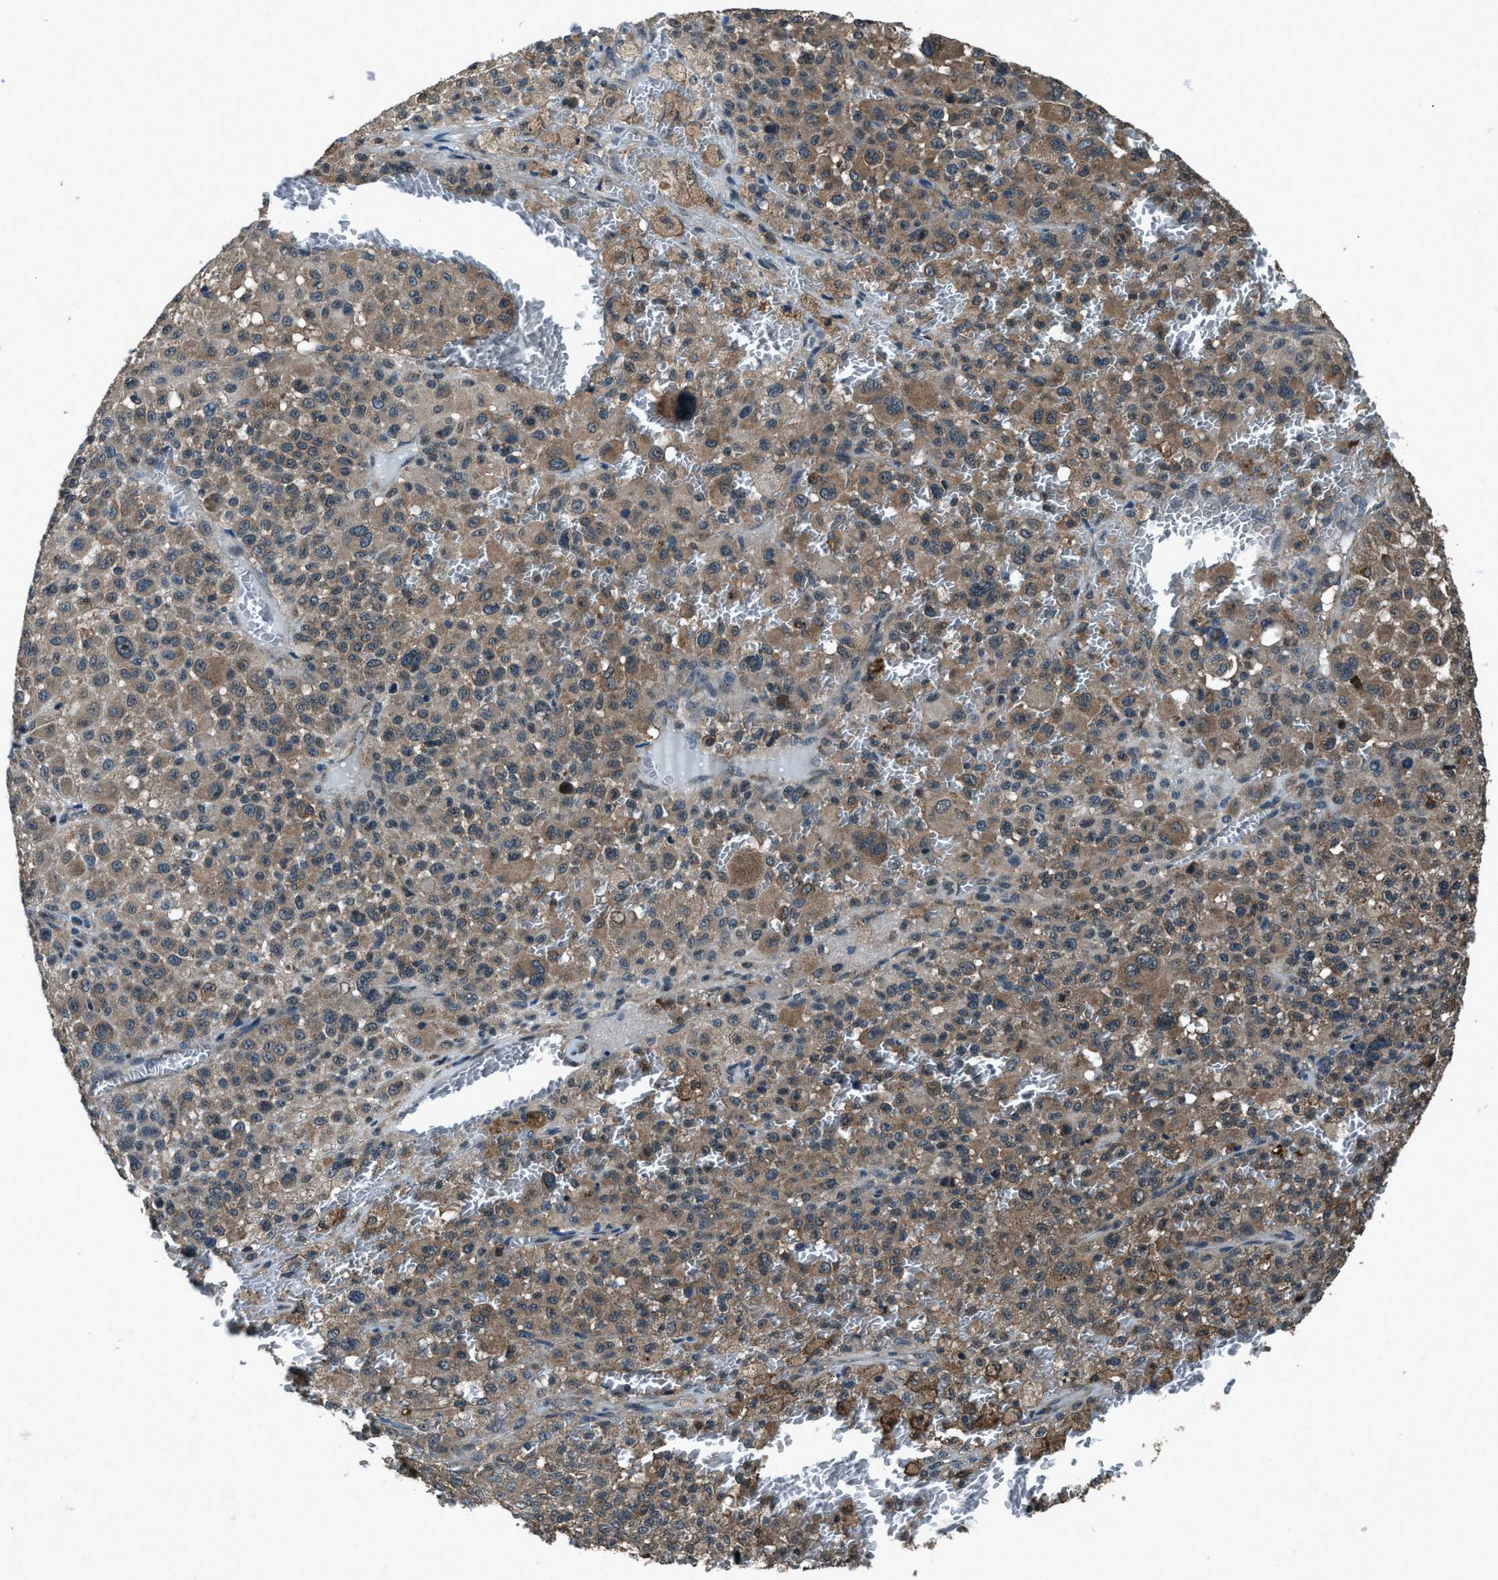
{"staining": {"intensity": "moderate", "quantity": ">75%", "location": "cytoplasmic/membranous"}, "tissue": "melanoma", "cell_type": "Tumor cells", "image_type": "cancer", "snomed": [{"axis": "morphology", "description": "Malignant melanoma, Metastatic site"}, {"axis": "topography", "description": "Skin"}], "caption": "A medium amount of moderate cytoplasmic/membranous expression is present in approximately >75% of tumor cells in melanoma tissue.", "gene": "TRIM4", "patient": {"sex": "female", "age": 74}}